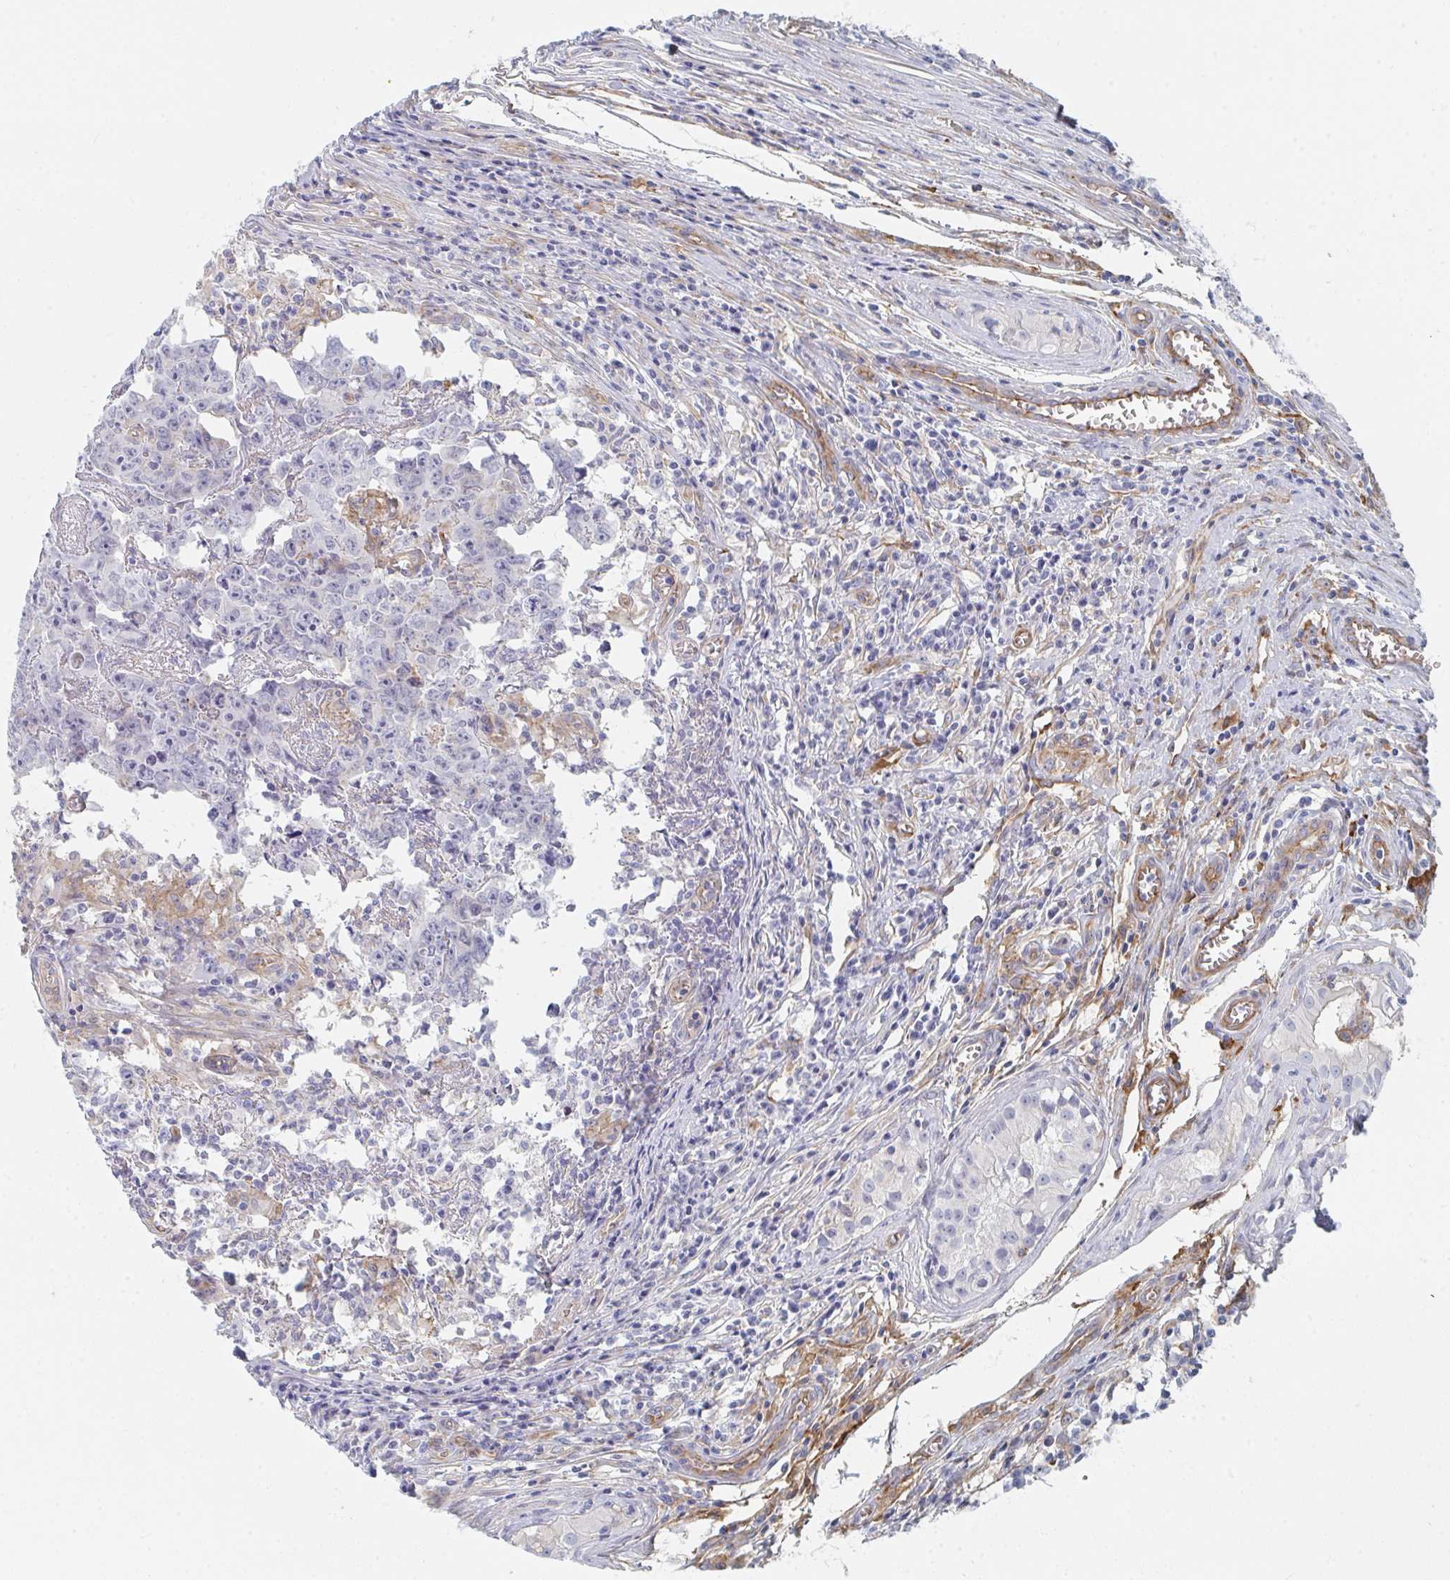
{"staining": {"intensity": "negative", "quantity": "none", "location": "none"}, "tissue": "testis cancer", "cell_type": "Tumor cells", "image_type": "cancer", "snomed": [{"axis": "morphology", "description": "Carcinoma, Embryonal, NOS"}, {"axis": "topography", "description": "Testis"}], "caption": "Immunohistochemistry histopathology image of testis cancer (embryonal carcinoma) stained for a protein (brown), which displays no expression in tumor cells.", "gene": "DAB2", "patient": {"sex": "male", "age": 22}}